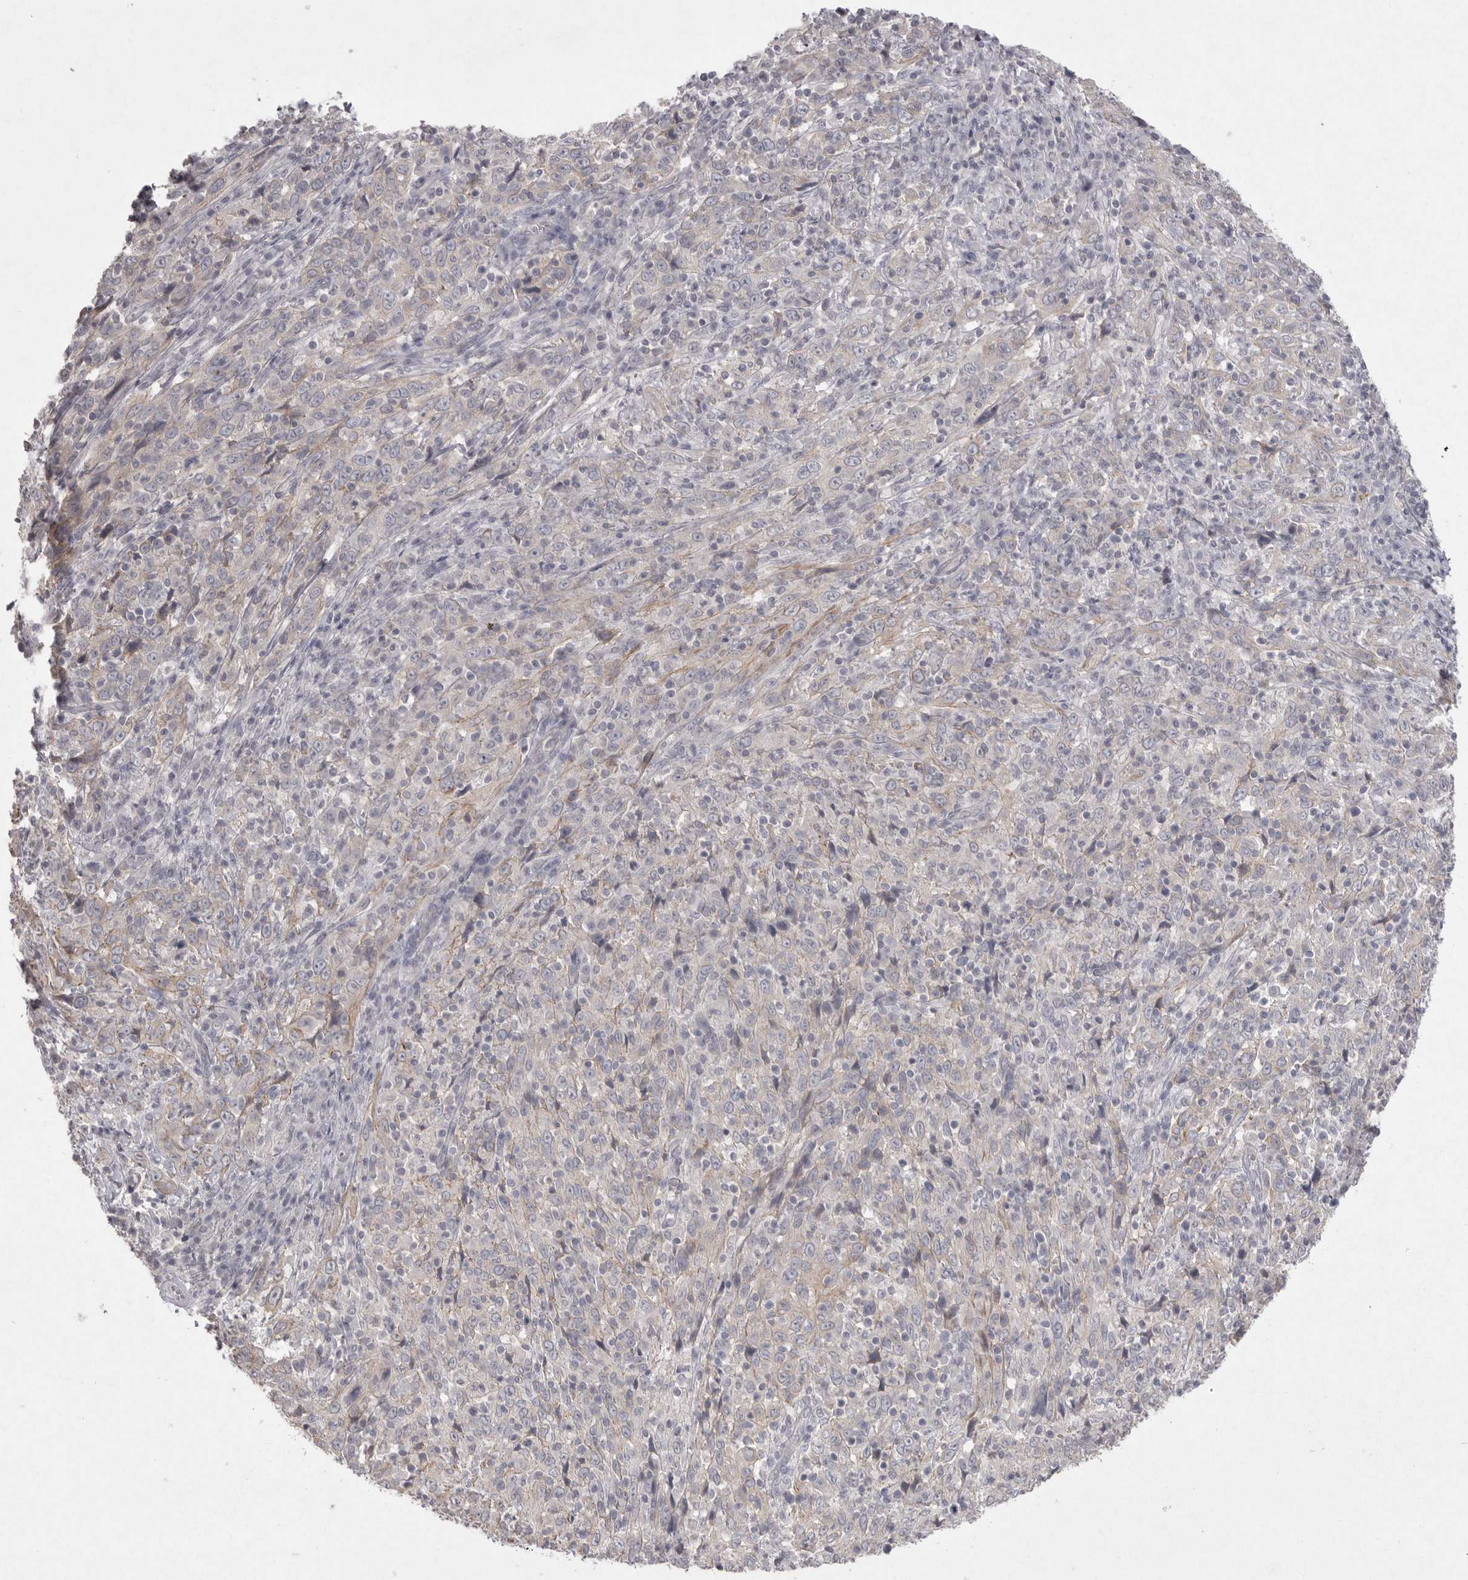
{"staining": {"intensity": "negative", "quantity": "none", "location": "none"}, "tissue": "cervical cancer", "cell_type": "Tumor cells", "image_type": "cancer", "snomed": [{"axis": "morphology", "description": "Squamous cell carcinoma, NOS"}, {"axis": "topography", "description": "Cervix"}], "caption": "High power microscopy histopathology image of an immunohistochemistry (IHC) photomicrograph of cervical squamous cell carcinoma, revealing no significant staining in tumor cells.", "gene": "VANGL2", "patient": {"sex": "female", "age": 46}}